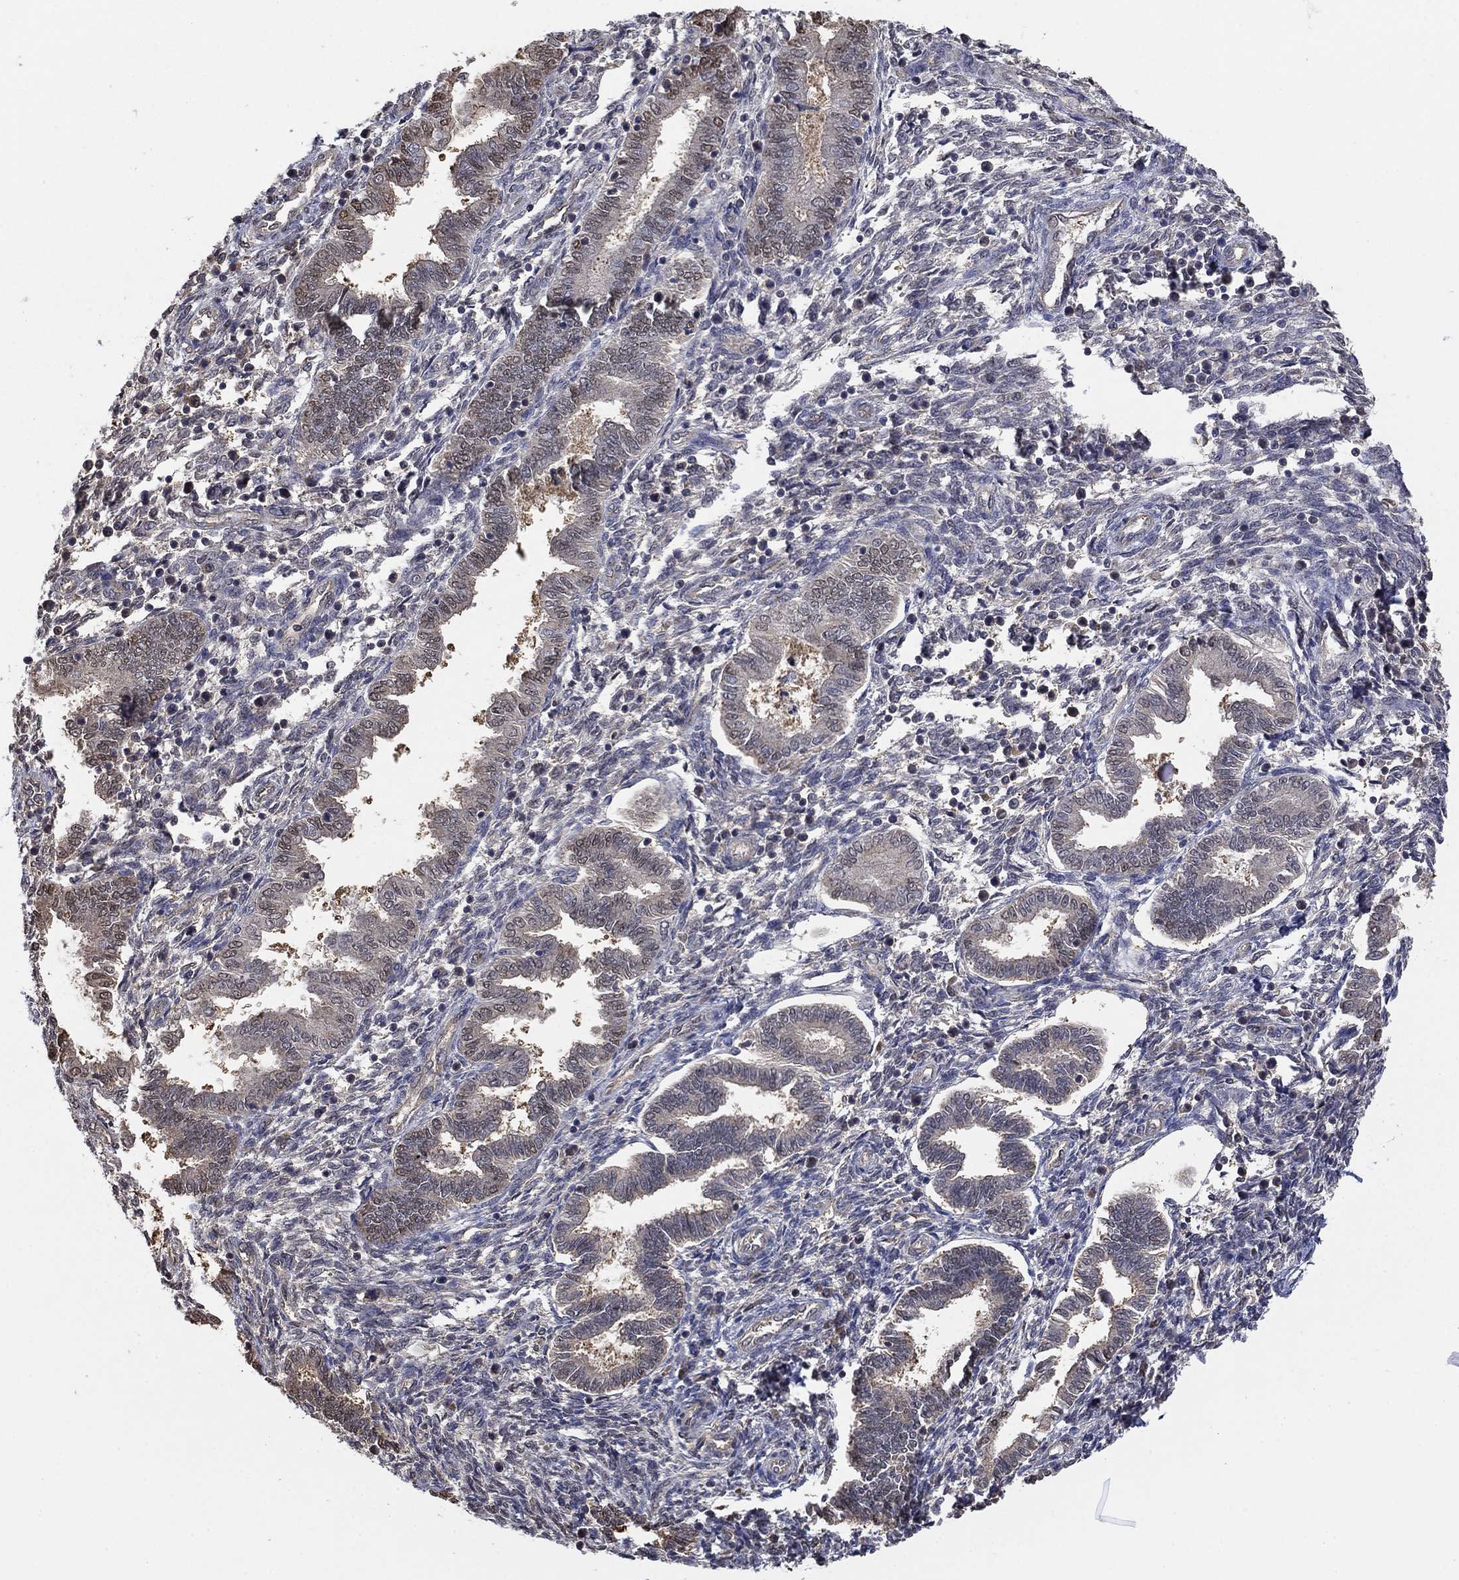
{"staining": {"intensity": "negative", "quantity": "none", "location": "none"}, "tissue": "endometrium", "cell_type": "Cells in endometrial stroma", "image_type": "normal", "snomed": [{"axis": "morphology", "description": "Normal tissue, NOS"}, {"axis": "topography", "description": "Endometrium"}], "caption": "Histopathology image shows no protein positivity in cells in endometrial stroma of benign endometrium. (Brightfield microscopy of DAB immunohistochemistry at high magnification).", "gene": "RNF114", "patient": {"sex": "female", "age": 42}}